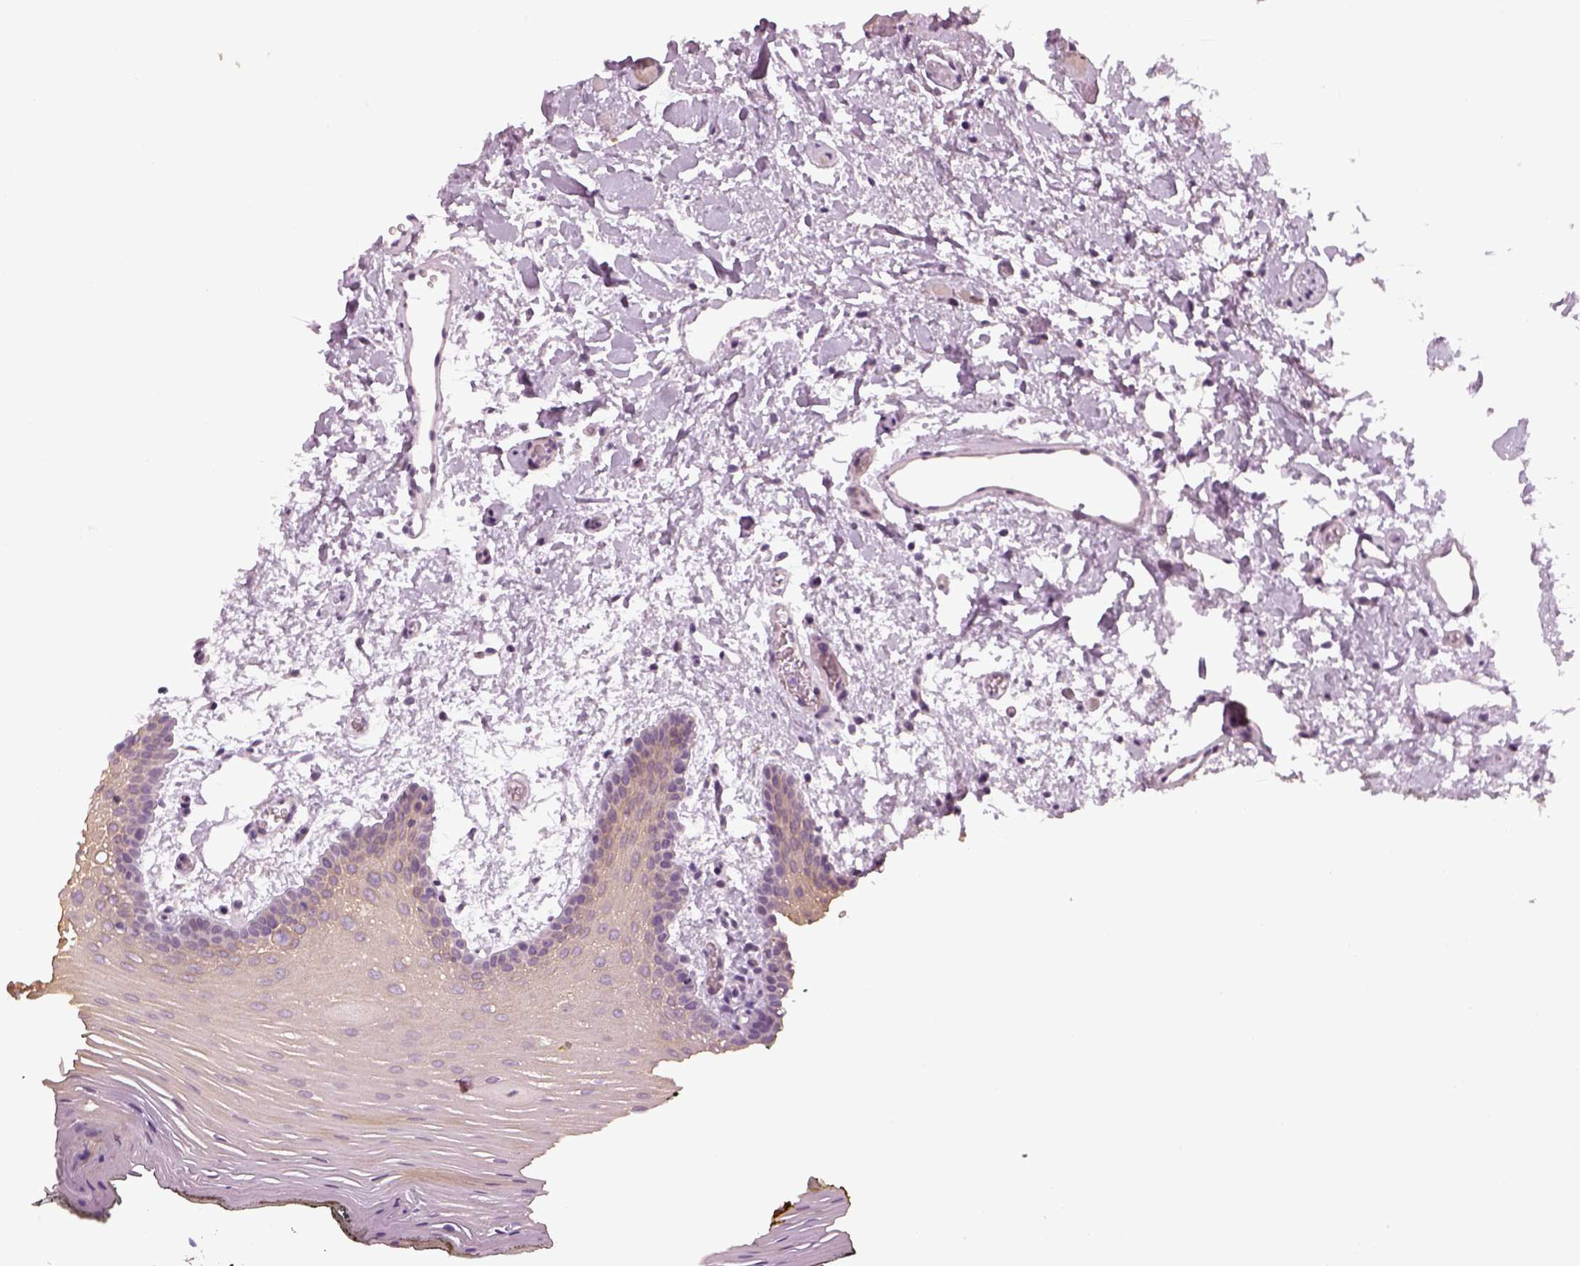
{"staining": {"intensity": "weak", "quantity": ">75%", "location": "cytoplasmic/membranous"}, "tissue": "oral mucosa", "cell_type": "Squamous epithelial cells", "image_type": "normal", "snomed": [{"axis": "morphology", "description": "Normal tissue, NOS"}, {"axis": "topography", "description": "Oral tissue"}, {"axis": "topography", "description": "Head-Neck"}], "caption": "An image showing weak cytoplasmic/membranous staining in approximately >75% of squamous epithelial cells in unremarkable oral mucosa, as visualized by brown immunohistochemical staining.", "gene": "LRRIQ3", "patient": {"sex": "male", "age": 65}}